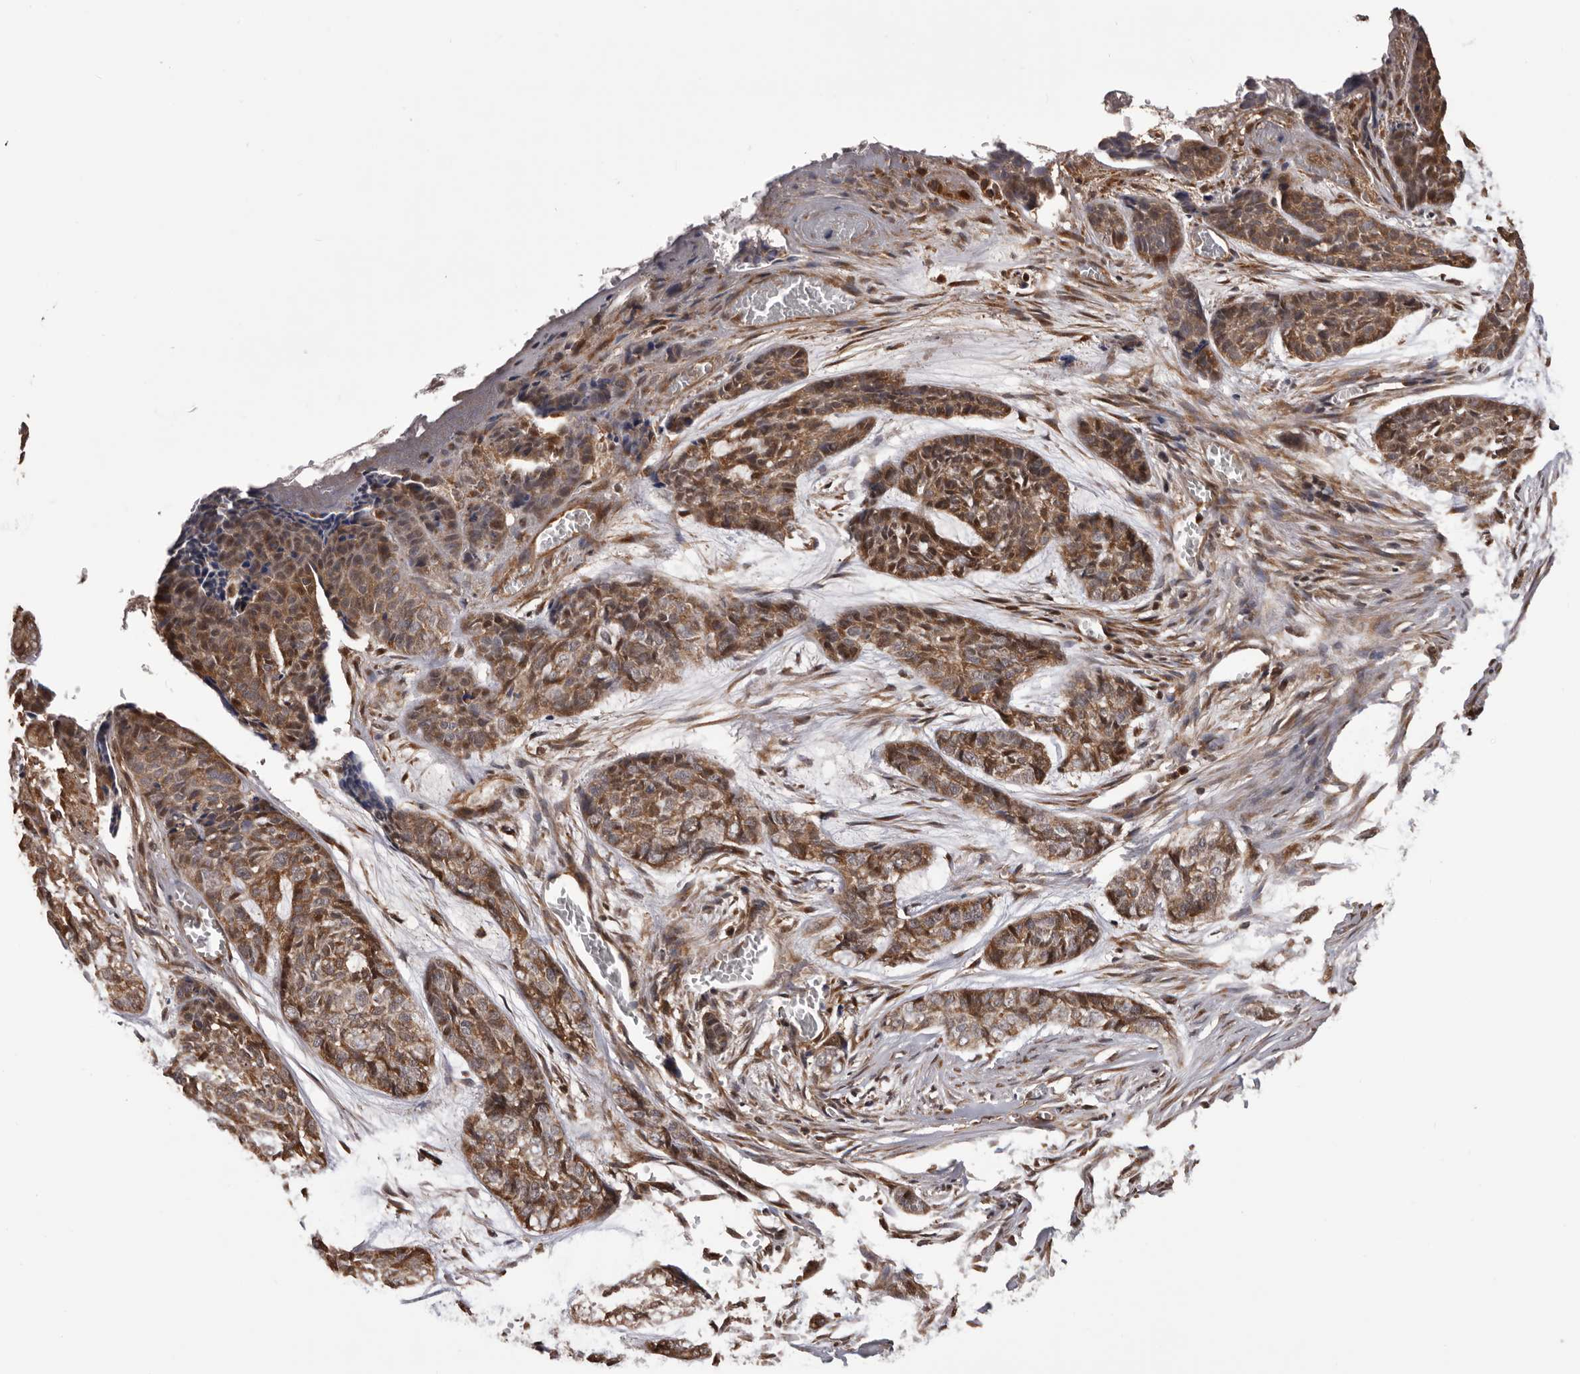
{"staining": {"intensity": "moderate", "quantity": ">75%", "location": "cytoplasmic/membranous"}, "tissue": "skin cancer", "cell_type": "Tumor cells", "image_type": "cancer", "snomed": [{"axis": "morphology", "description": "Basal cell carcinoma"}, {"axis": "topography", "description": "Skin"}], "caption": "Basal cell carcinoma (skin) tissue shows moderate cytoplasmic/membranous staining in about >75% of tumor cells", "gene": "ADAMTS2", "patient": {"sex": "female", "age": 64}}